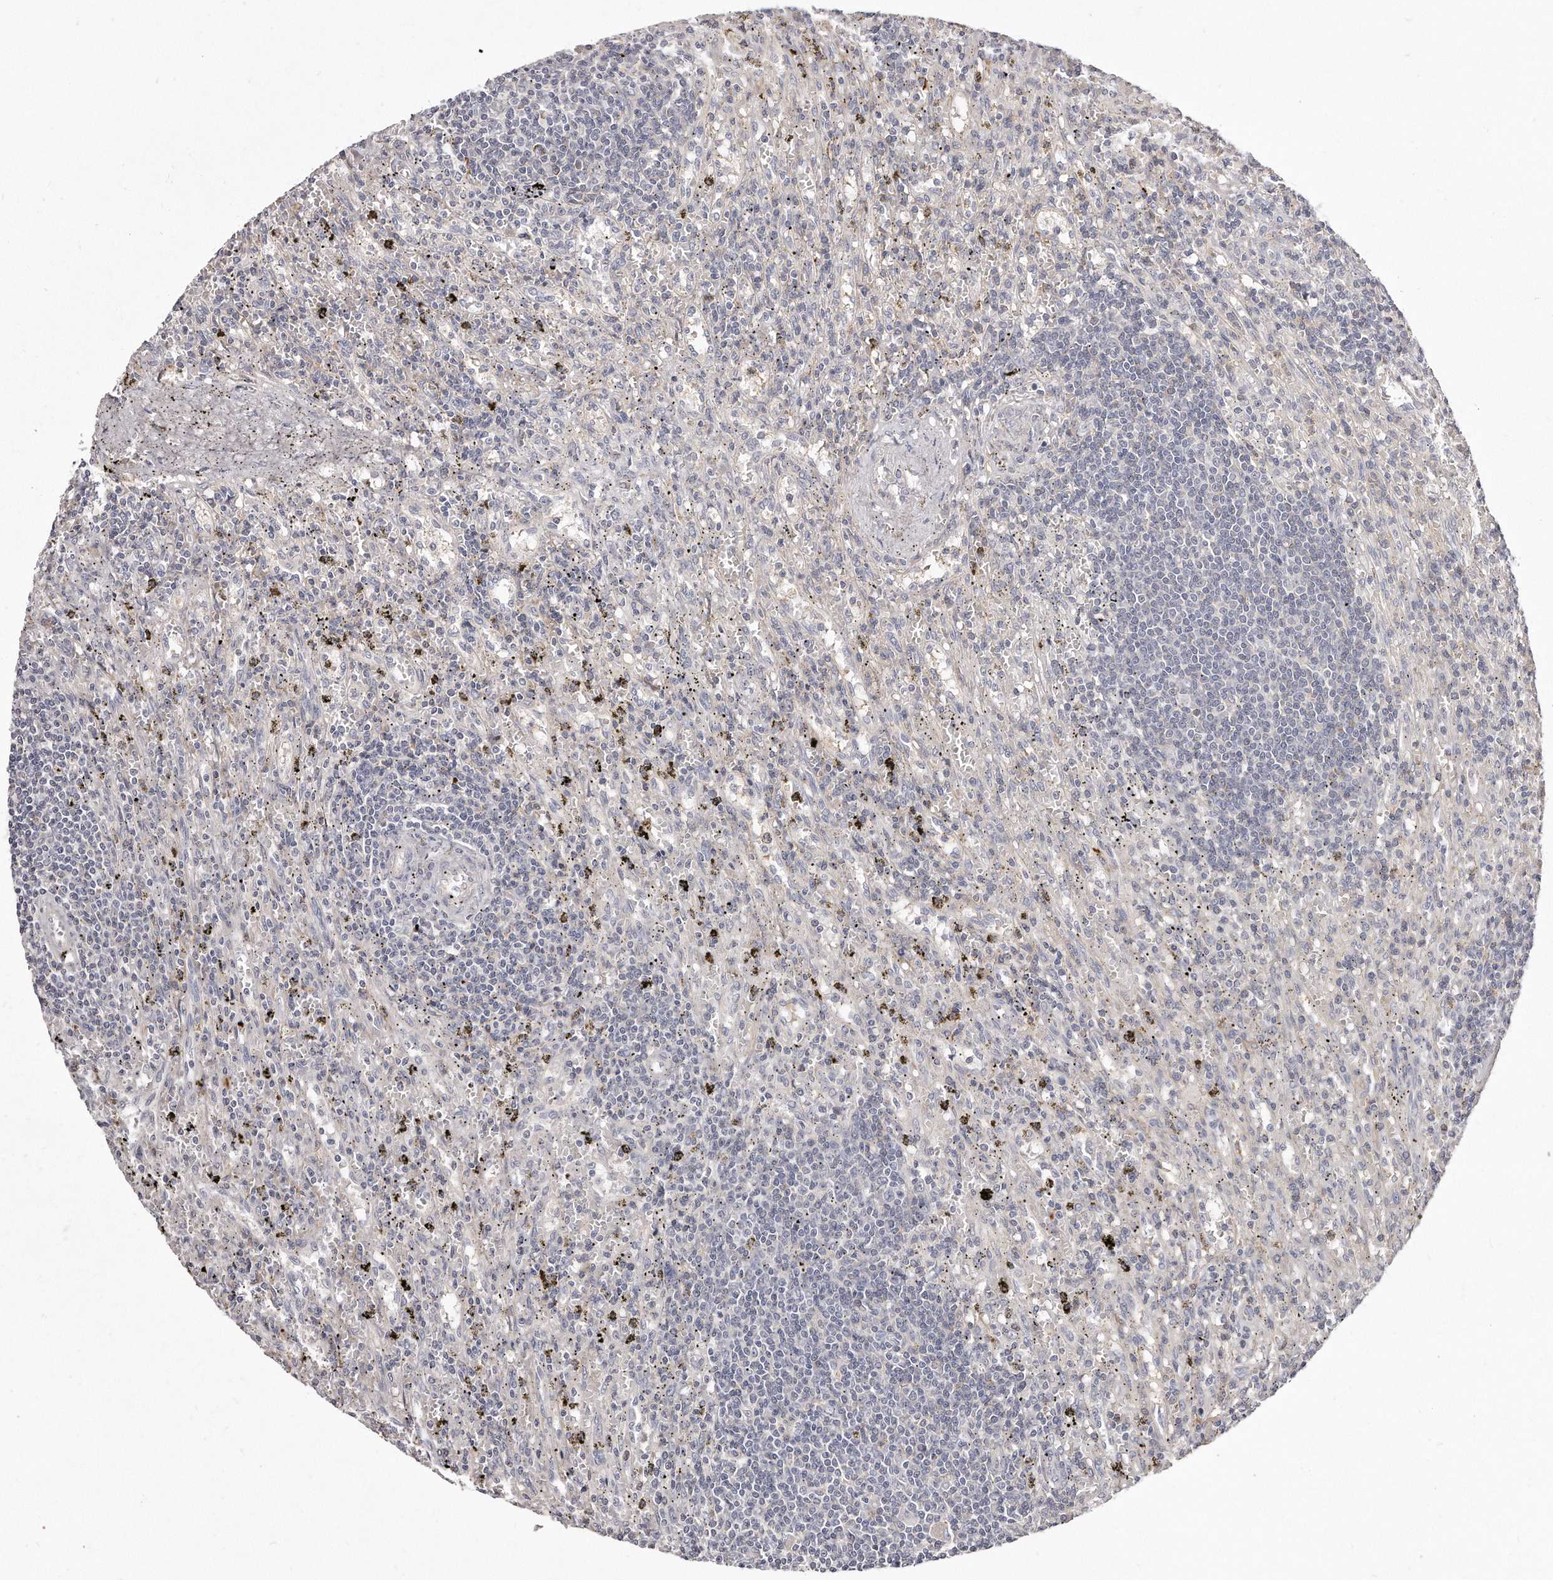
{"staining": {"intensity": "negative", "quantity": "none", "location": "none"}, "tissue": "lymphoma", "cell_type": "Tumor cells", "image_type": "cancer", "snomed": [{"axis": "morphology", "description": "Malignant lymphoma, non-Hodgkin's type, Low grade"}, {"axis": "topography", "description": "Spleen"}], "caption": "Tumor cells are negative for protein expression in human lymphoma.", "gene": "TTLL4", "patient": {"sex": "male", "age": 76}}